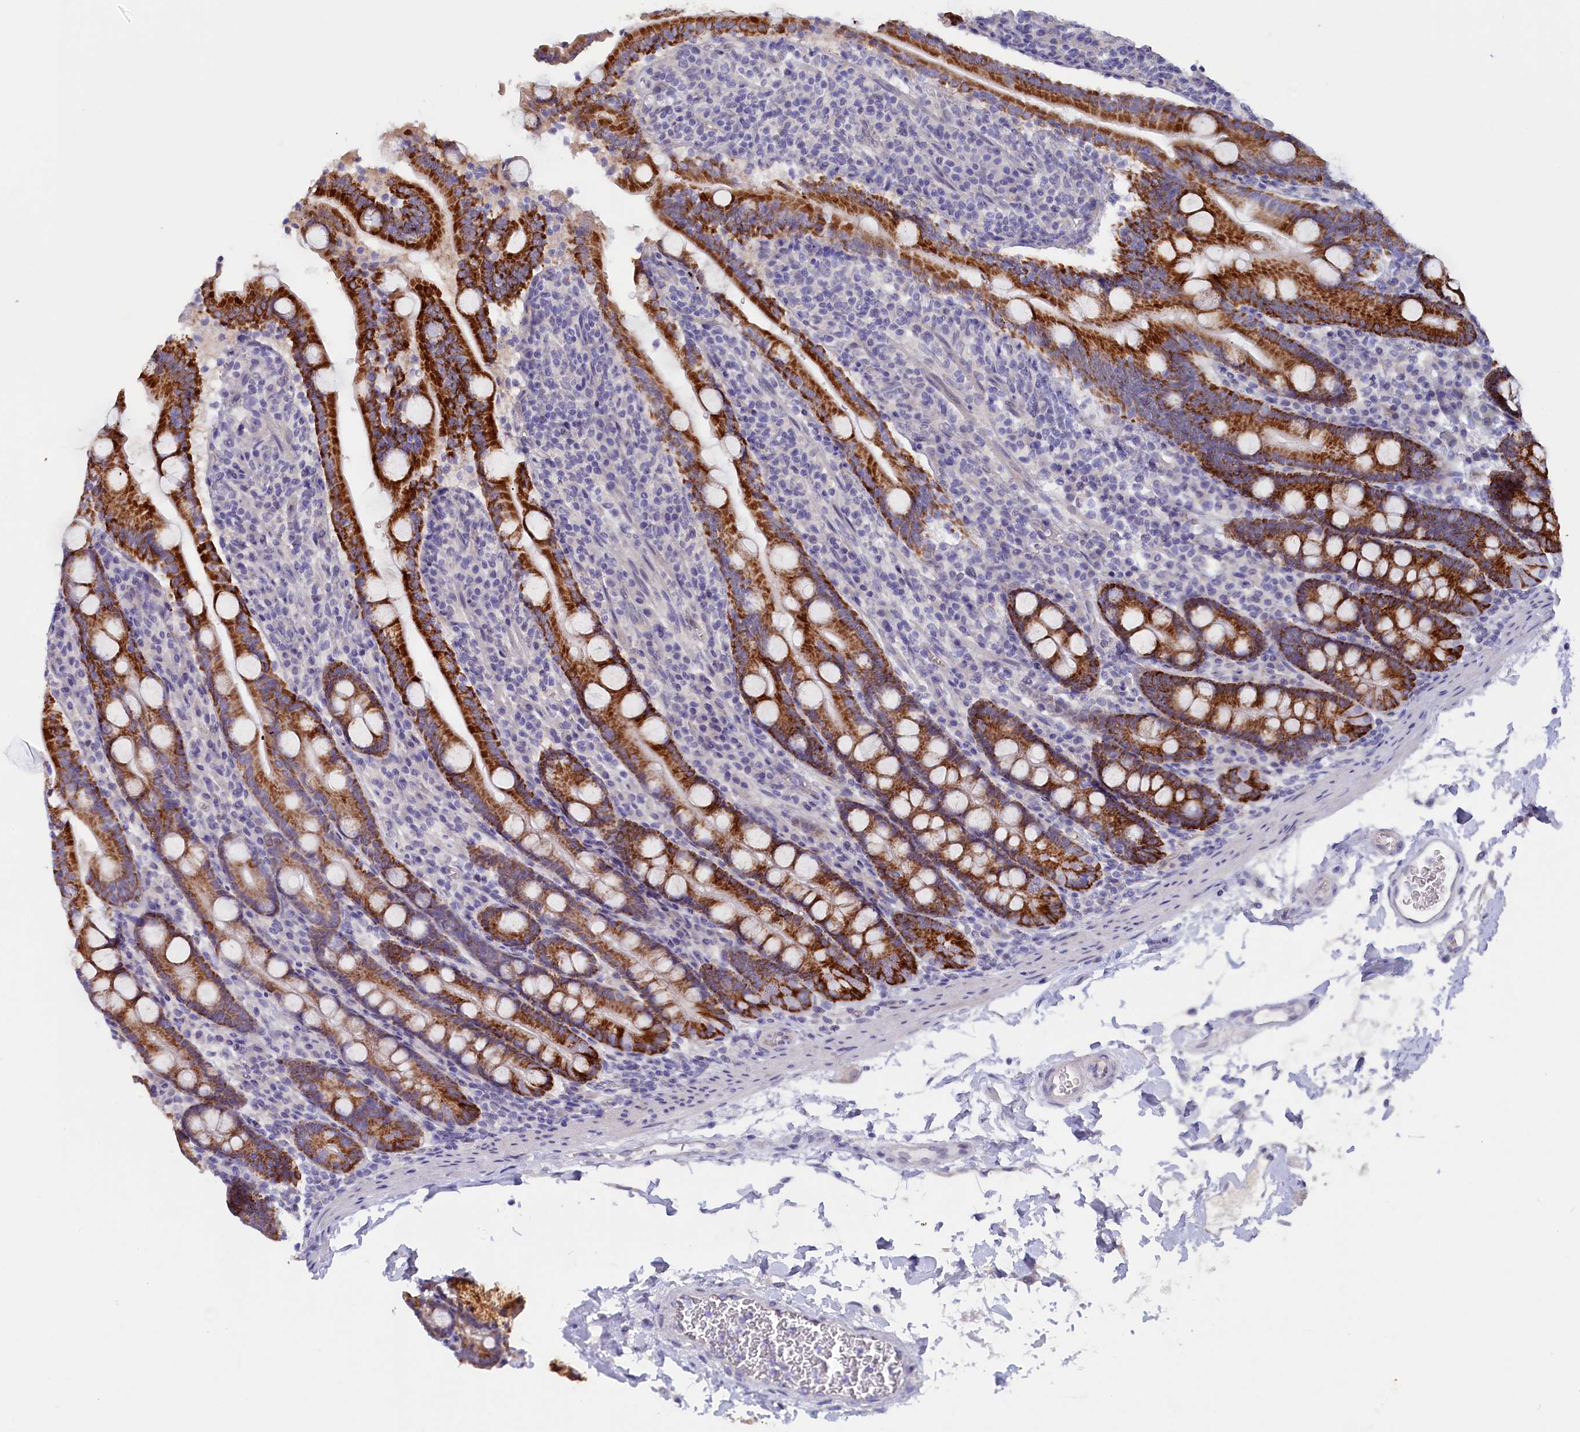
{"staining": {"intensity": "strong", "quantity": ">75%", "location": "cytoplasmic/membranous"}, "tissue": "duodenum", "cell_type": "Glandular cells", "image_type": "normal", "snomed": [{"axis": "morphology", "description": "Normal tissue, NOS"}, {"axis": "topography", "description": "Duodenum"}], "caption": "Strong cytoplasmic/membranous expression is seen in approximately >75% of glandular cells in unremarkable duodenum.", "gene": "ZSWIM4", "patient": {"sex": "male", "age": 35}}